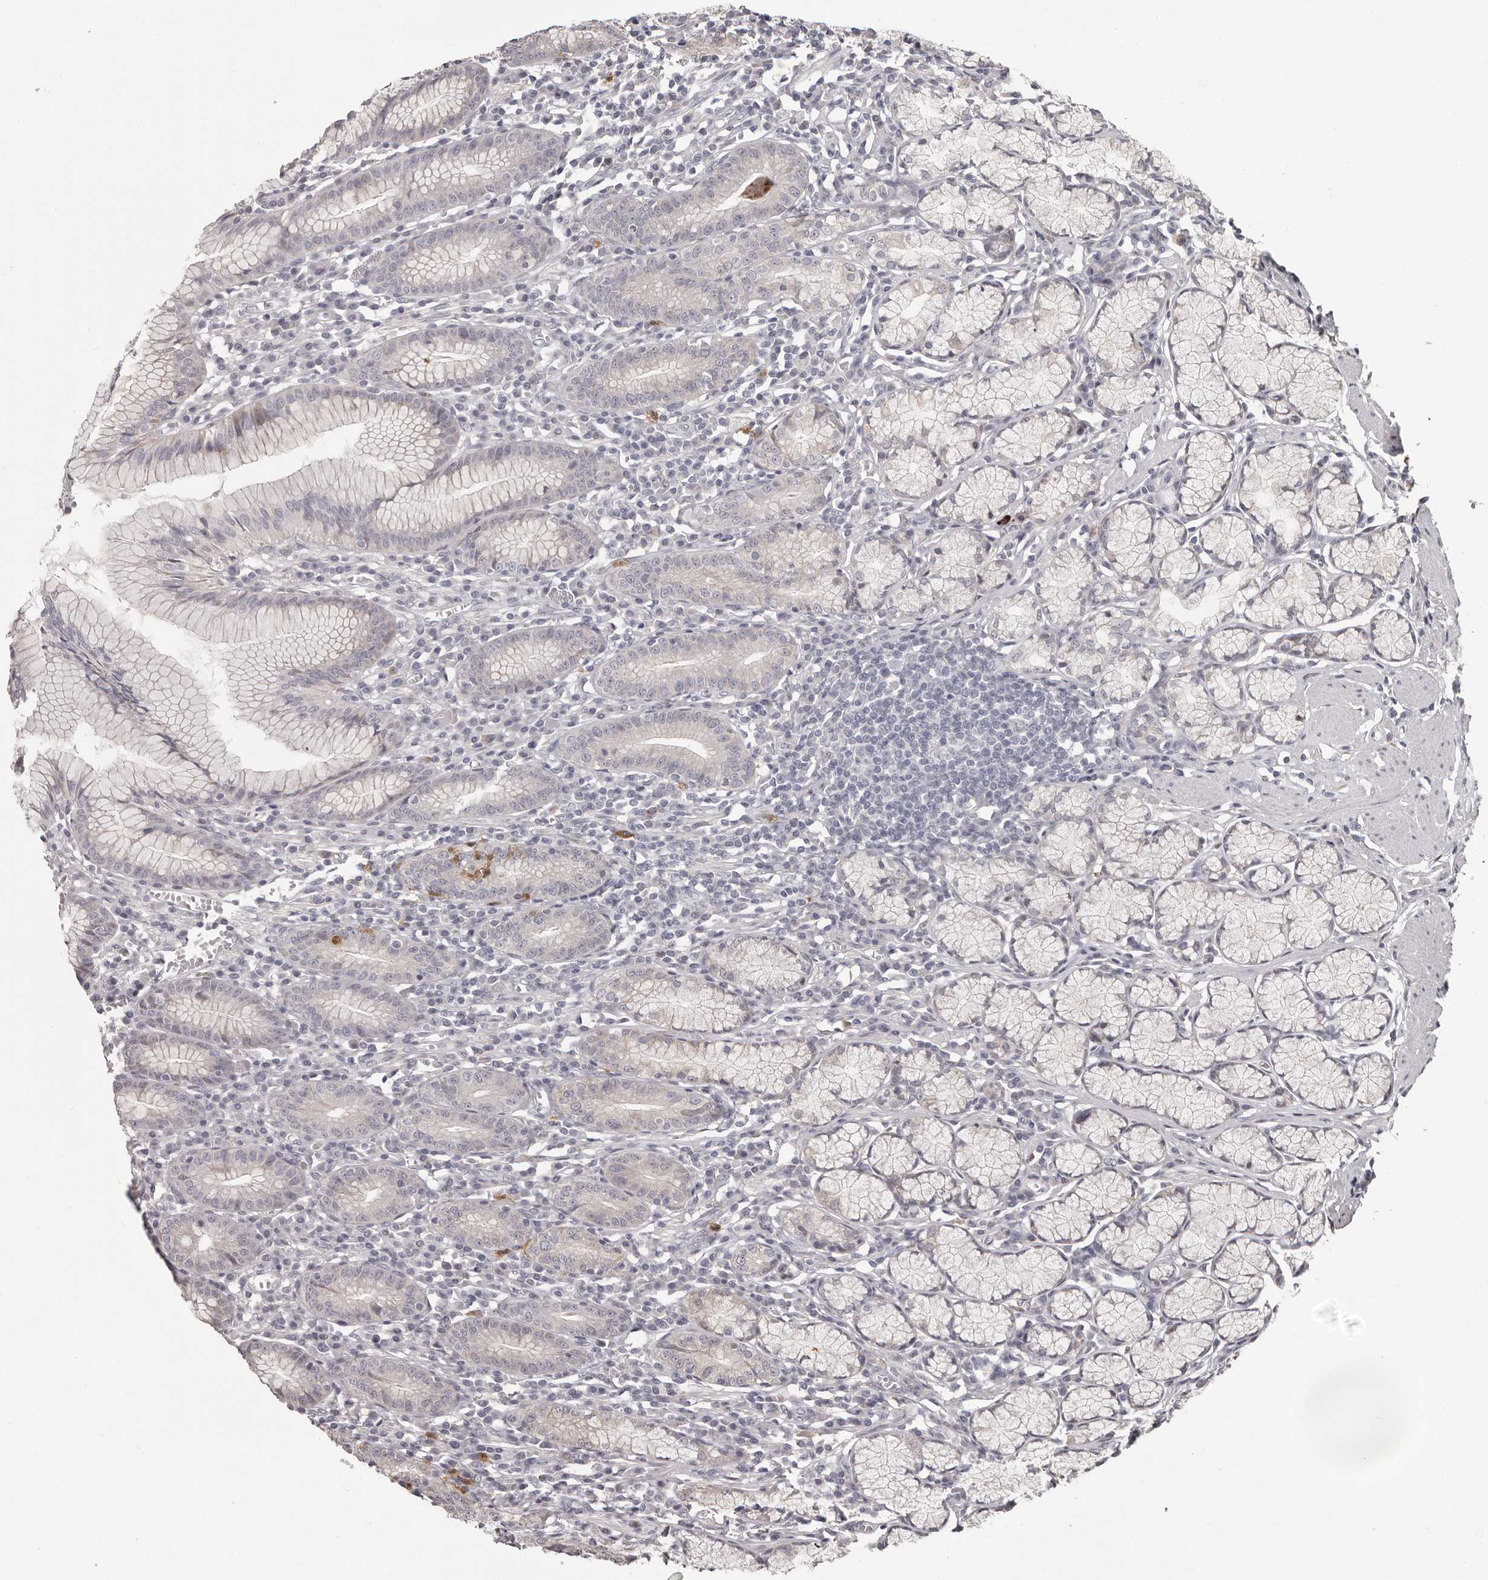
{"staining": {"intensity": "negative", "quantity": "none", "location": "none"}, "tissue": "stomach", "cell_type": "Glandular cells", "image_type": "normal", "snomed": [{"axis": "morphology", "description": "Normal tissue, NOS"}, {"axis": "topography", "description": "Stomach"}], "caption": "Immunohistochemistry of normal human stomach demonstrates no expression in glandular cells.", "gene": "GPR157", "patient": {"sex": "male", "age": 55}}